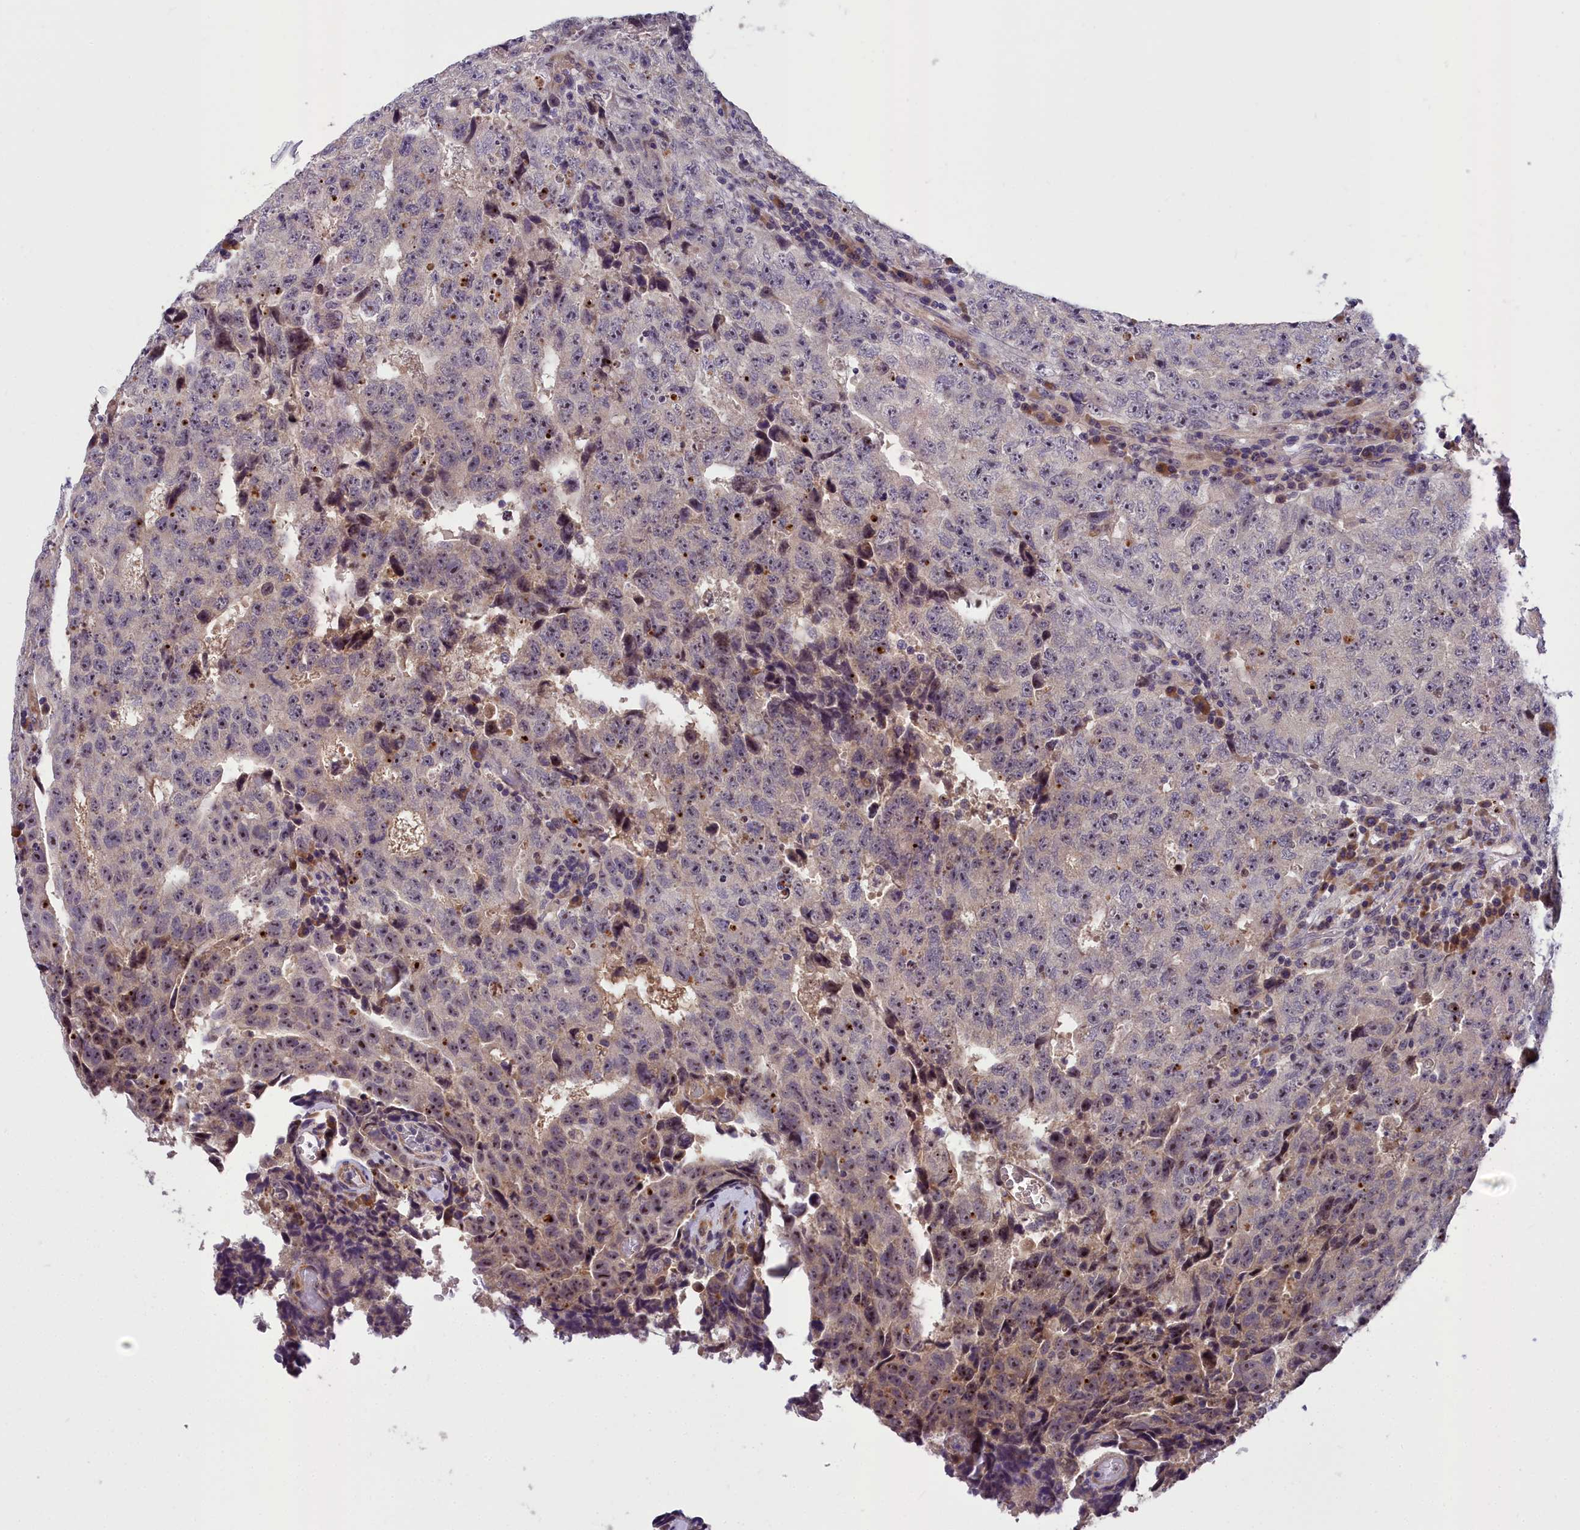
{"staining": {"intensity": "moderate", "quantity": "25%-75%", "location": "nuclear"}, "tissue": "testis cancer", "cell_type": "Tumor cells", "image_type": "cancer", "snomed": [{"axis": "morphology", "description": "Necrosis, NOS"}, {"axis": "morphology", "description": "Carcinoma, Embryonal, NOS"}, {"axis": "topography", "description": "Testis"}], "caption": "Immunohistochemistry of testis cancer displays medium levels of moderate nuclear expression in about 25%-75% of tumor cells.", "gene": "ZNF333", "patient": {"sex": "male", "age": 19}}